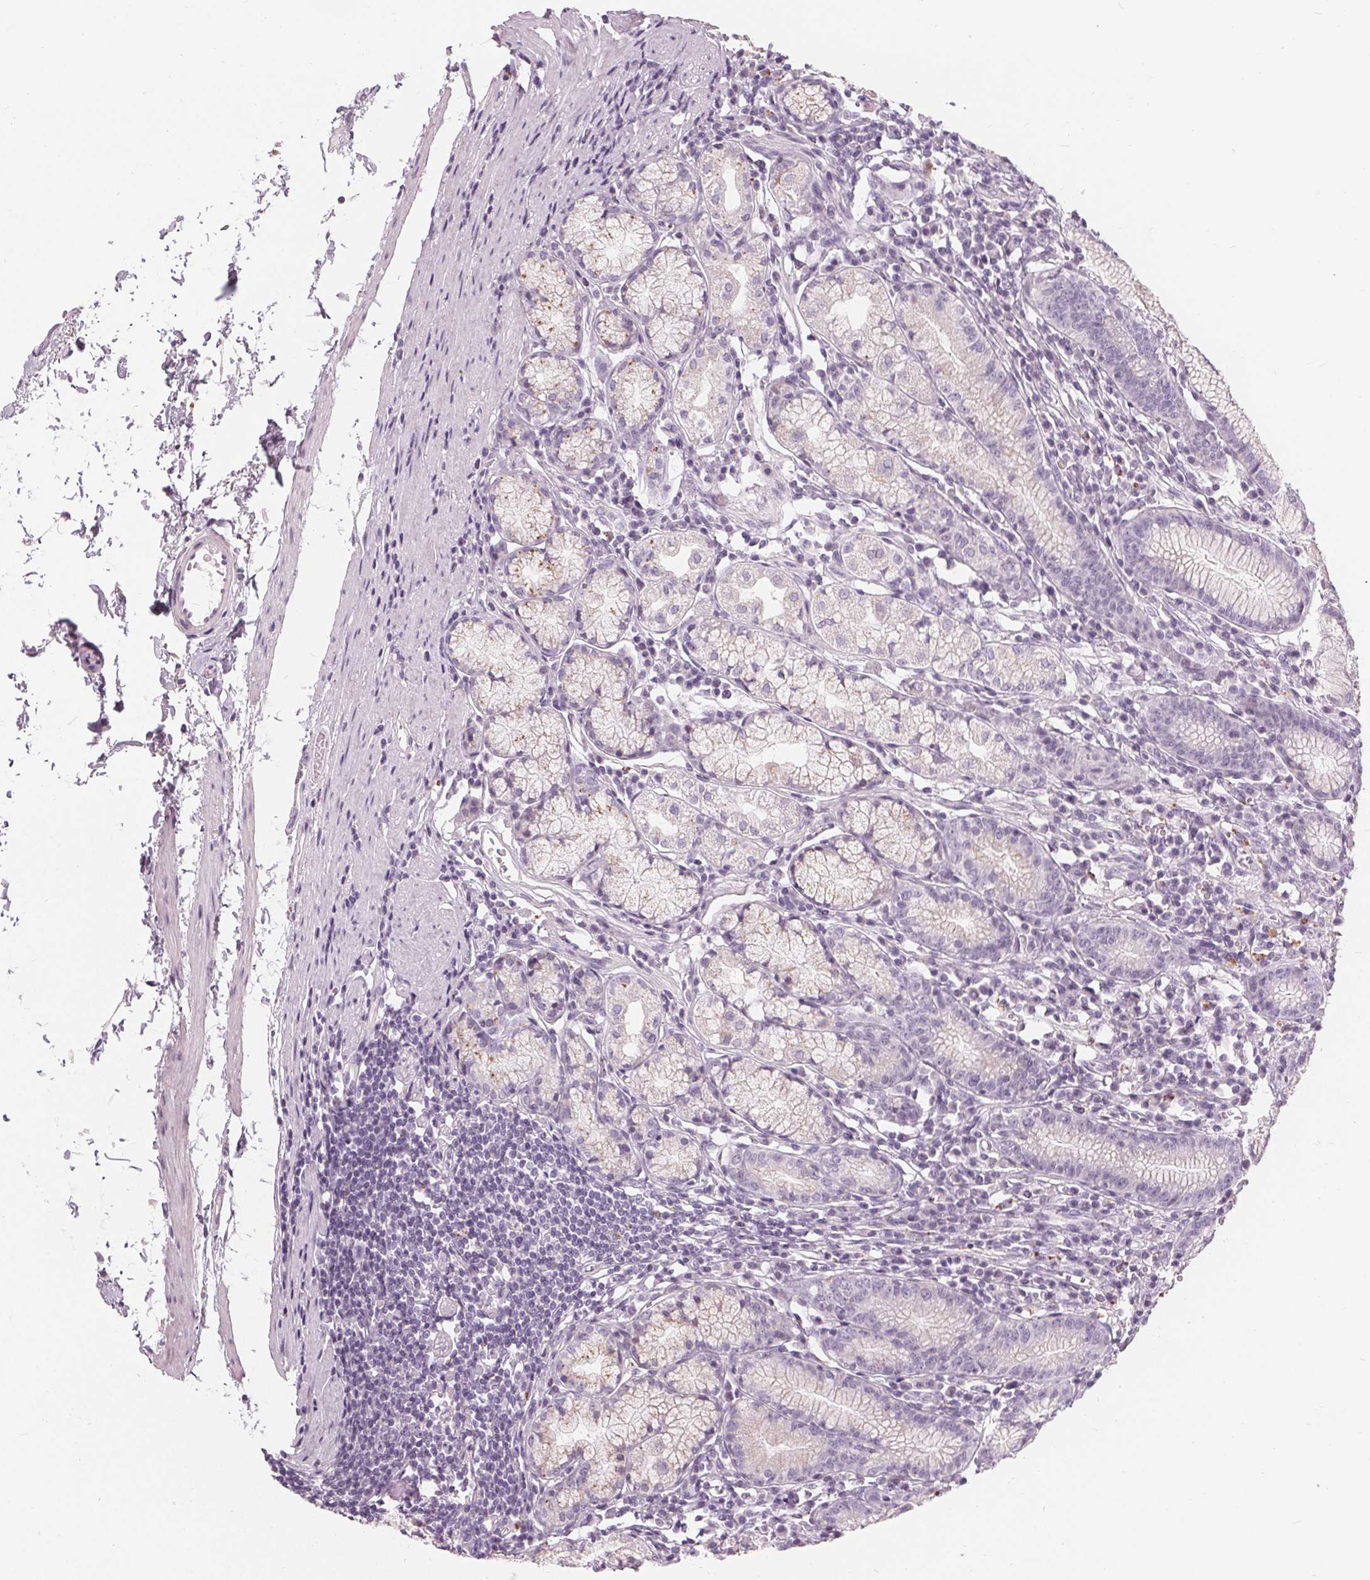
{"staining": {"intensity": "moderate", "quantity": "<25%", "location": "cytoplasmic/membranous"}, "tissue": "stomach", "cell_type": "Glandular cells", "image_type": "normal", "snomed": [{"axis": "morphology", "description": "Normal tissue, NOS"}, {"axis": "topography", "description": "Stomach"}], "caption": "Glandular cells reveal low levels of moderate cytoplasmic/membranous expression in approximately <25% of cells in benign stomach.", "gene": "HOPX", "patient": {"sex": "male", "age": 55}}